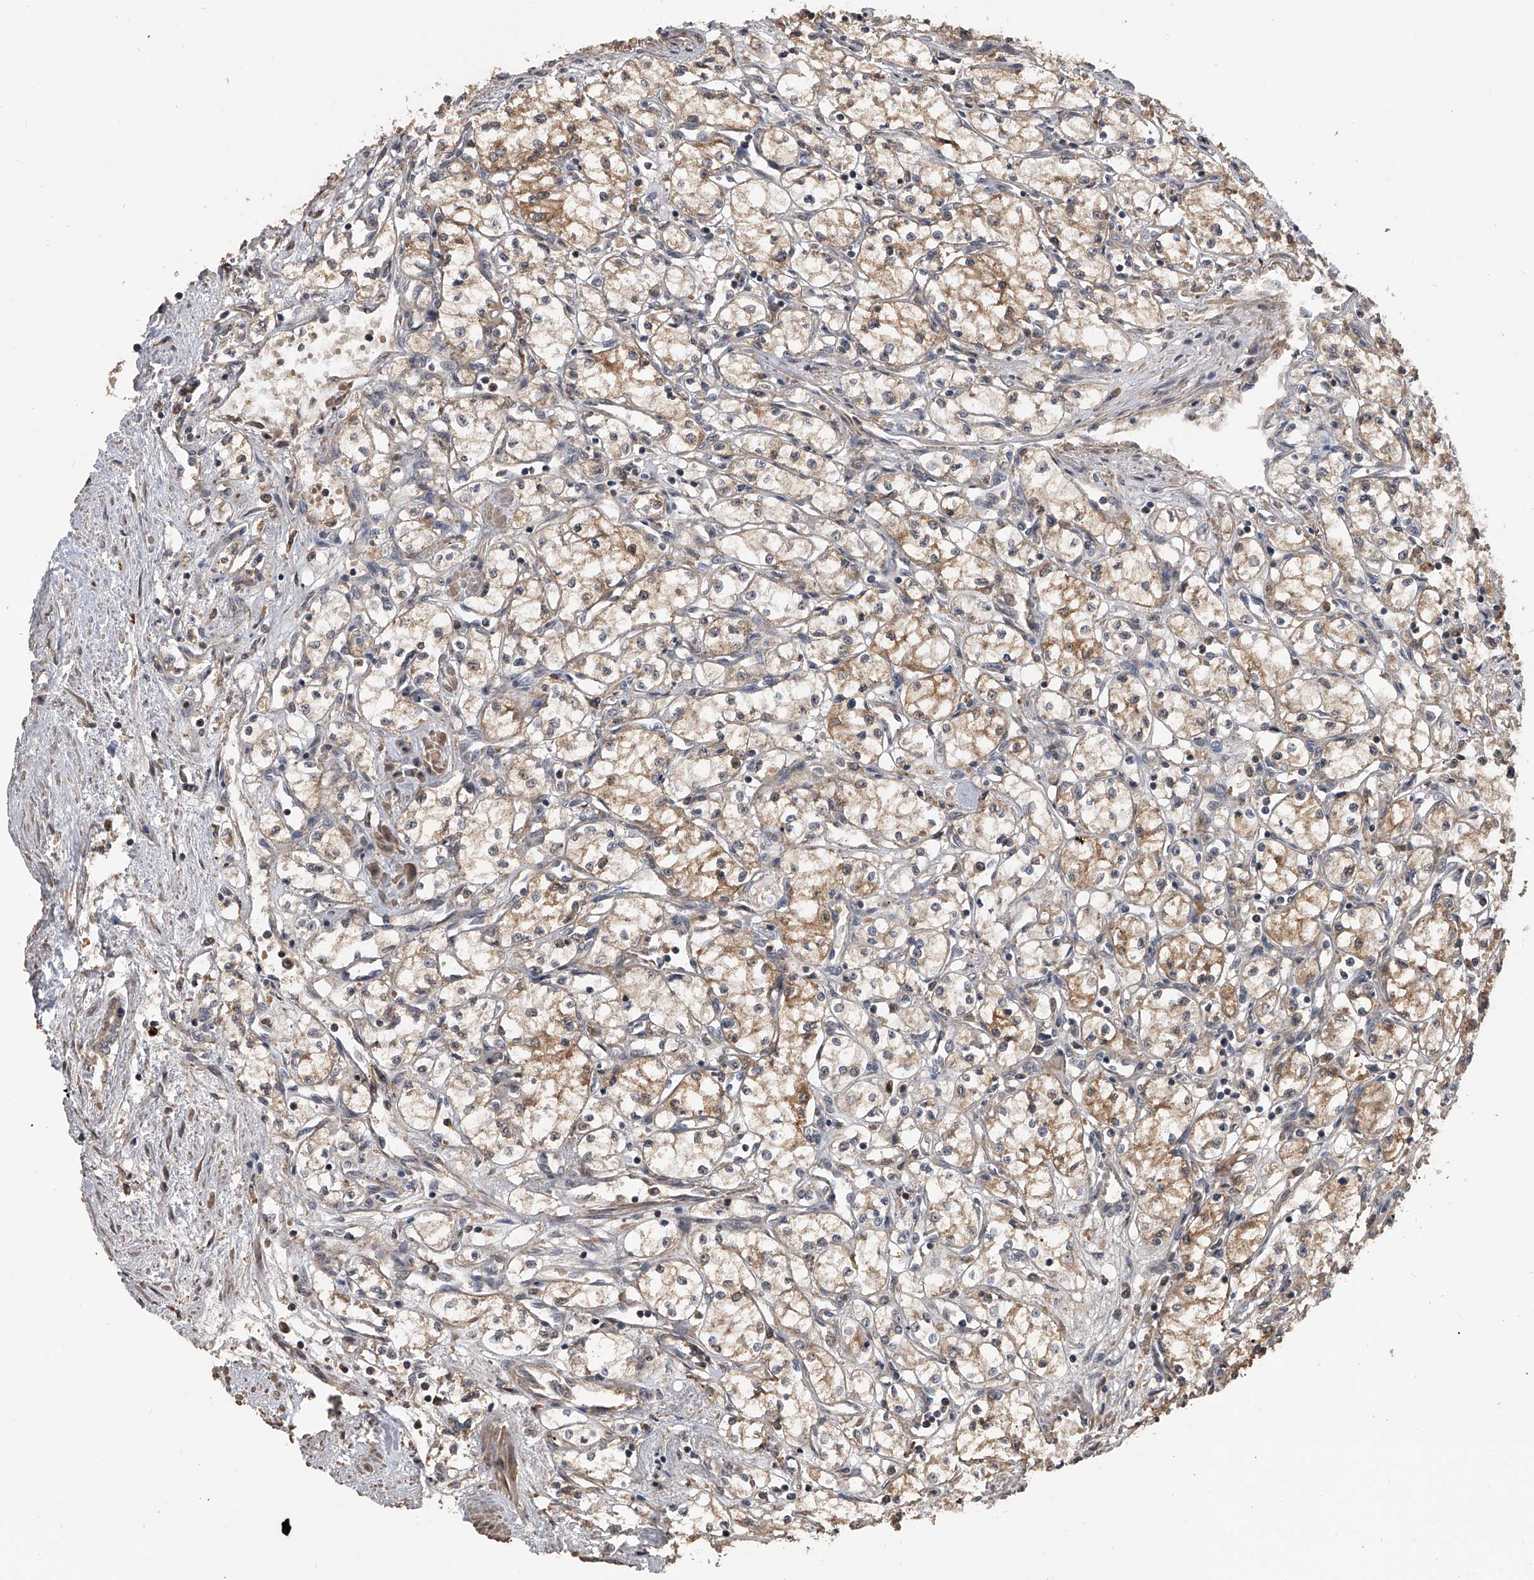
{"staining": {"intensity": "moderate", "quantity": ">75%", "location": "cytoplasmic/membranous"}, "tissue": "renal cancer", "cell_type": "Tumor cells", "image_type": "cancer", "snomed": [{"axis": "morphology", "description": "Adenocarcinoma, NOS"}, {"axis": "topography", "description": "Kidney"}], "caption": "Immunohistochemistry histopathology image of neoplastic tissue: renal adenocarcinoma stained using IHC exhibits medium levels of moderate protein expression localized specifically in the cytoplasmic/membranous of tumor cells, appearing as a cytoplasmic/membranous brown color.", "gene": "DOCK9", "patient": {"sex": "male", "age": 59}}